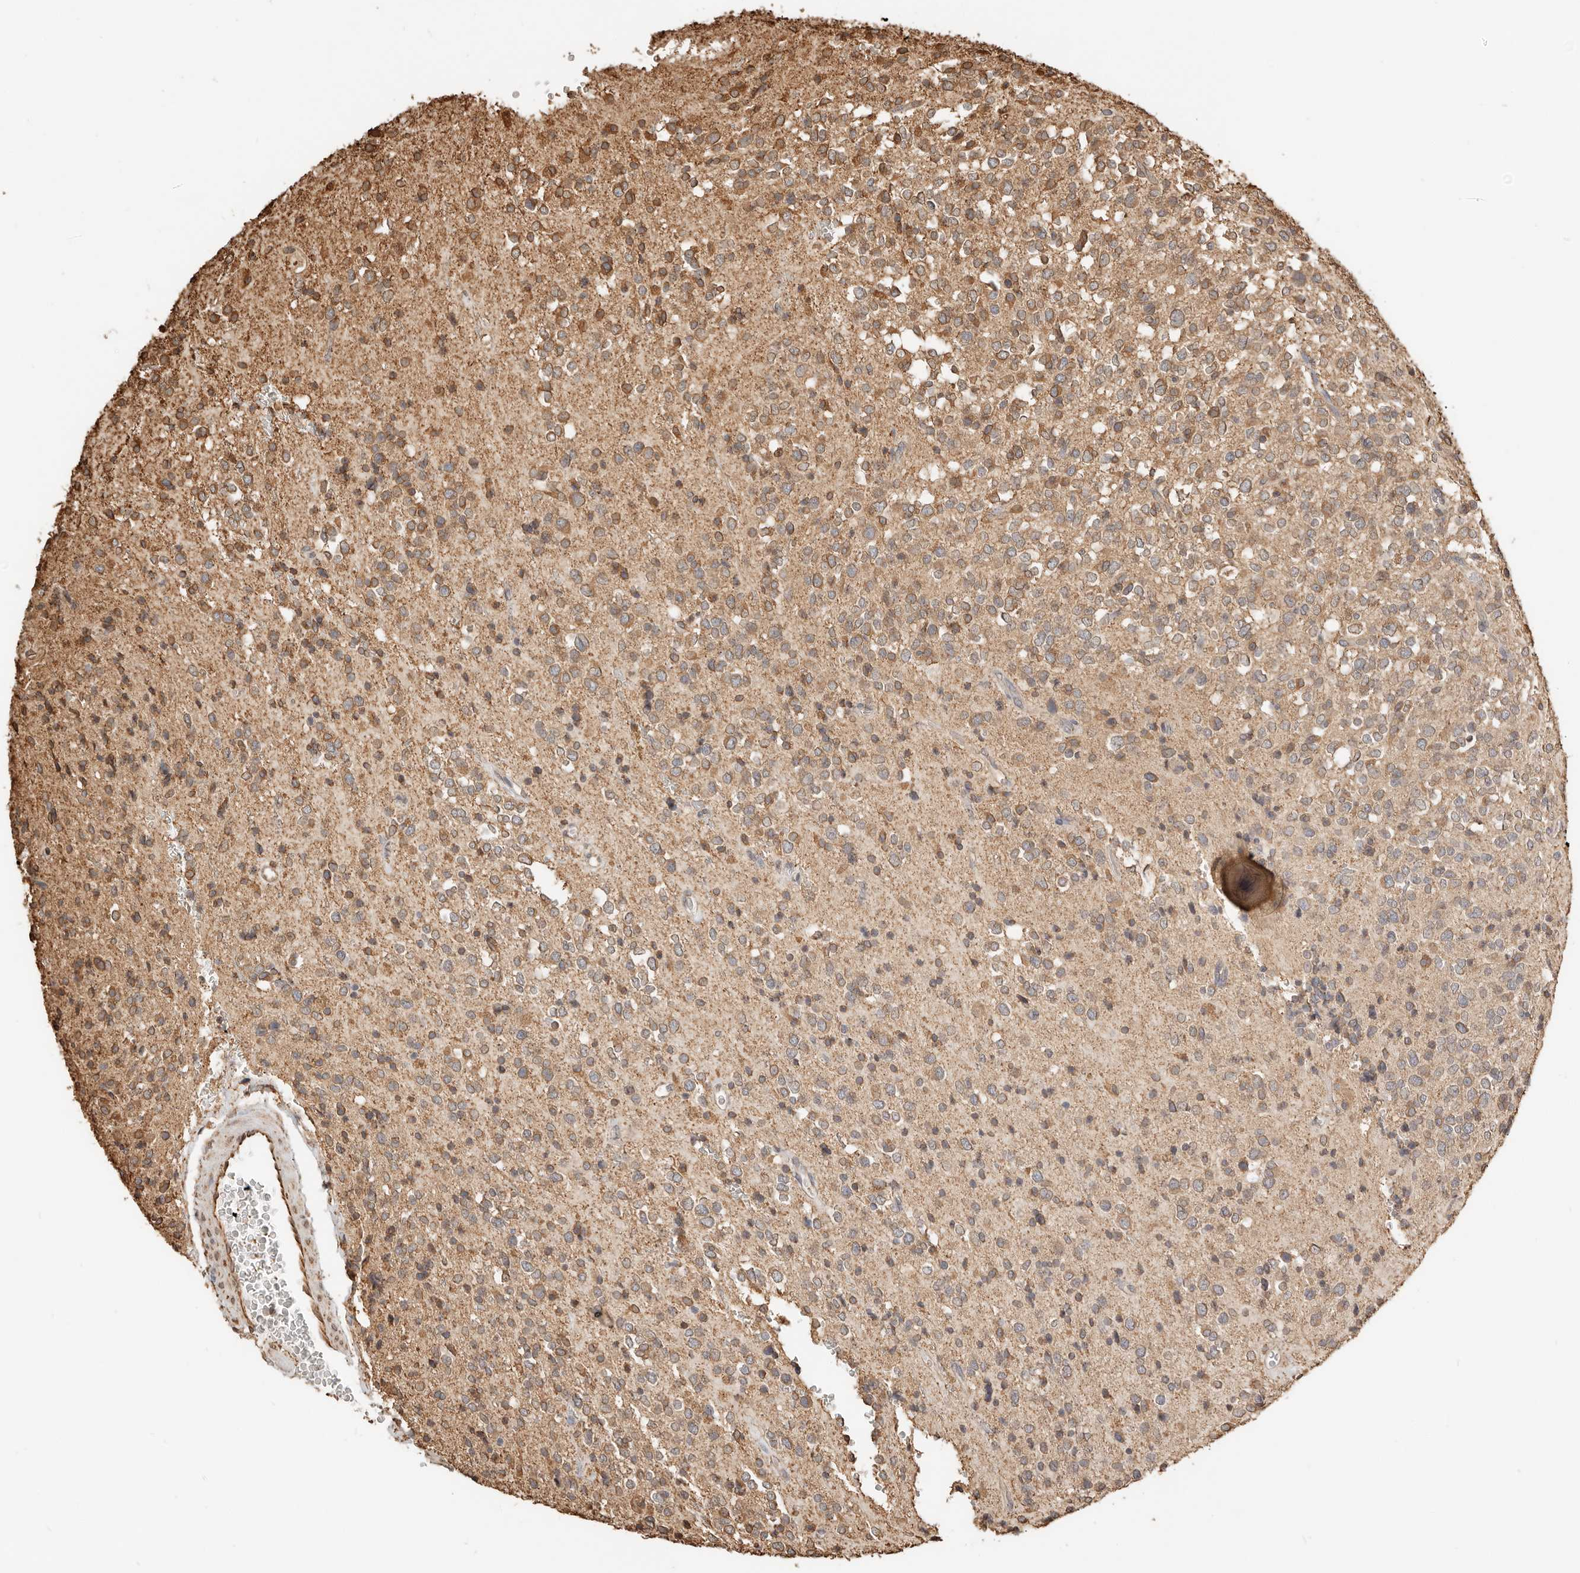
{"staining": {"intensity": "moderate", "quantity": ">75%", "location": "cytoplasmic/membranous"}, "tissue": "glioma", "cell_type": "Tumor cells", "image_type": "cancer", "snomed": [{"axis": "morphology", "description": "Glioma, malignant, High grade"}, {"axis": "topography", "description": "Brain"}], "caption": "Tumor cells reveal medium levels of moderate cytoplasmic/membranous expression in about >75% of cells in glioma.", "gene": "ARHGEF10L", "patient": {"sex": "male", "age": 34}}